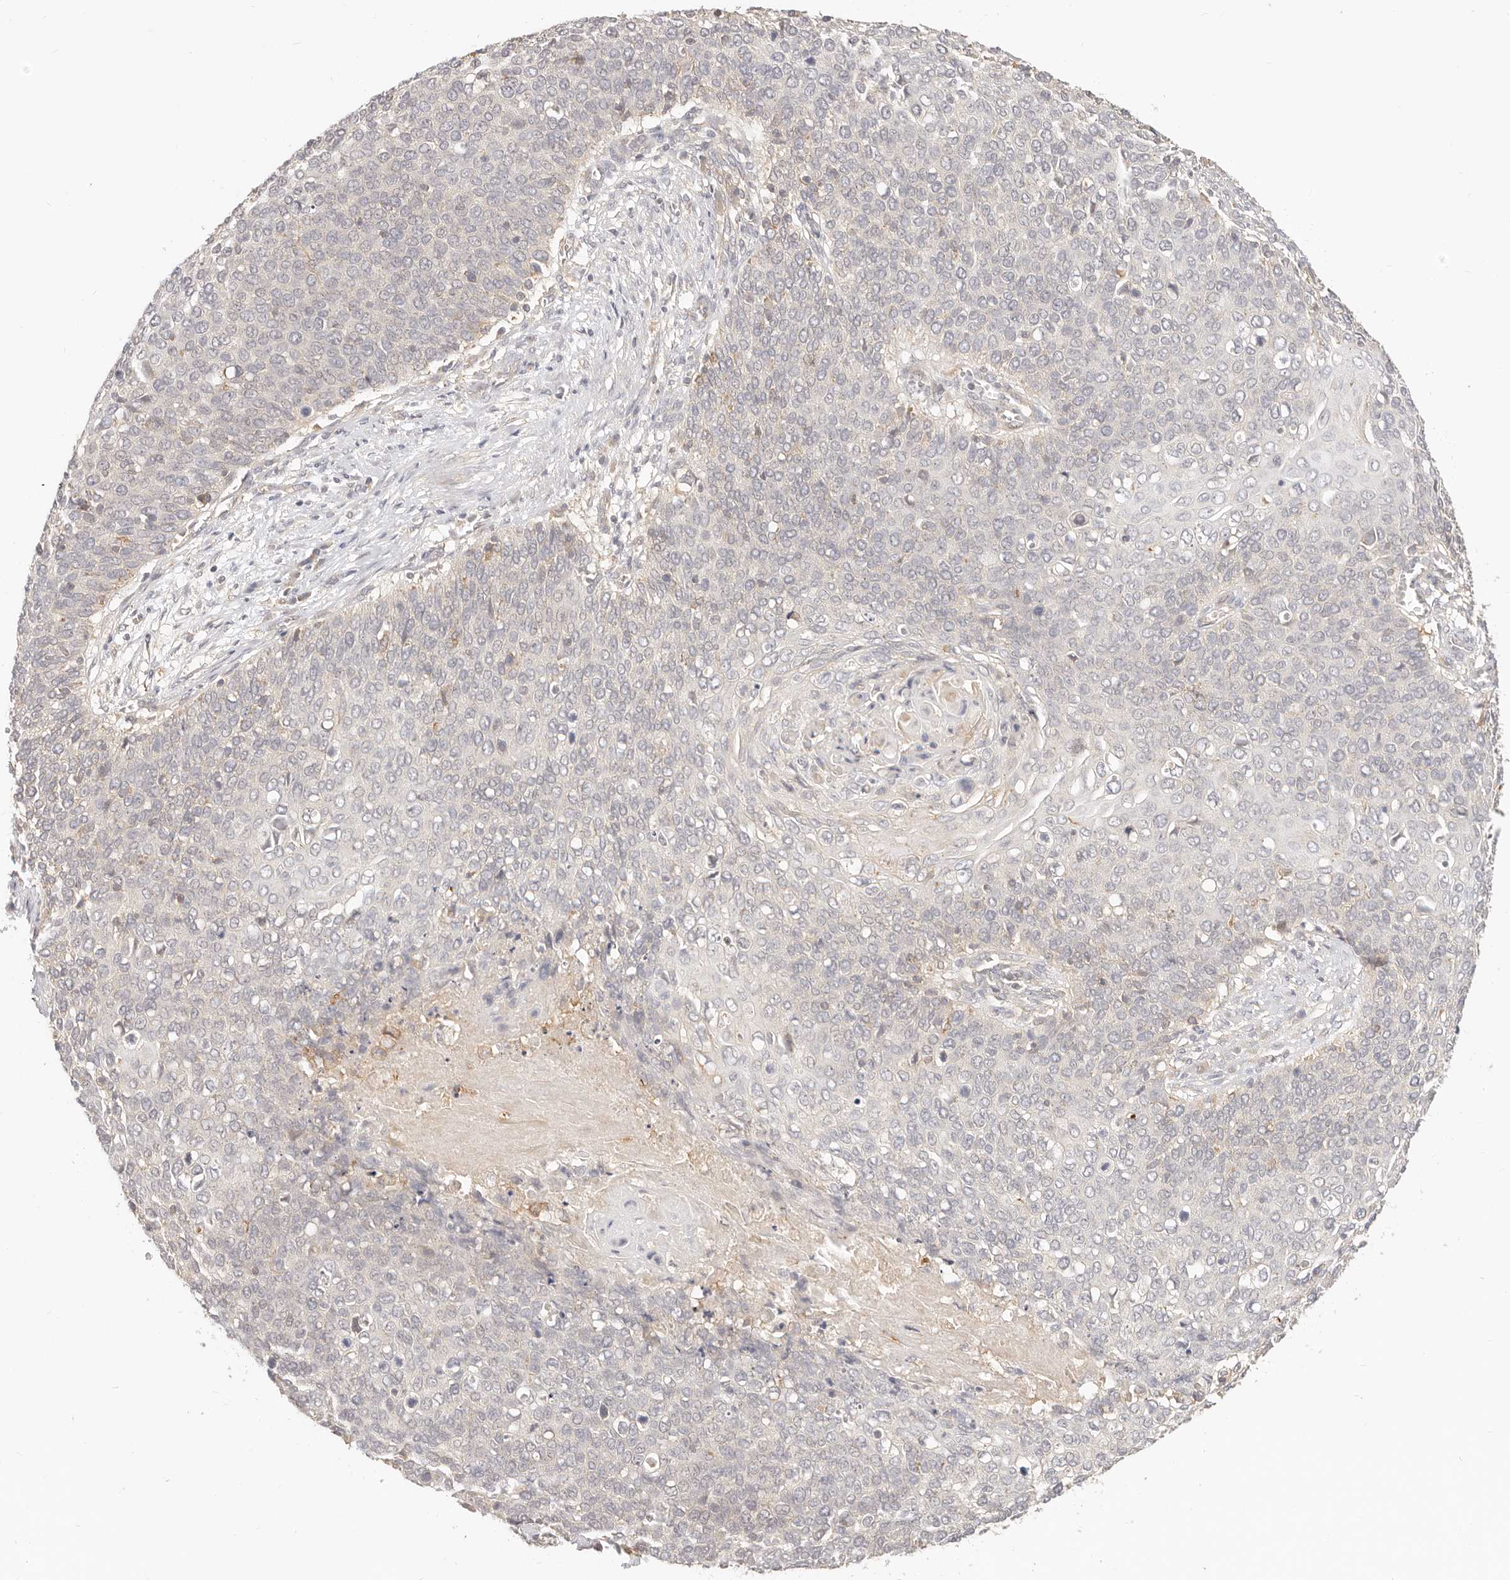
{"staining": {"intensity": "negative", "quantity": "none", "location": "none"}, "tissue": "cervical cancer", "cell_type": "Tumor cells", "image_type": "cancer", "snomed": [{"axis": "morphology", "description": "Squamous cell carcinoma, NOS"}, {"axis": "topography", "description": "Cervix"}], "caption": "The immunohistochemistry (IHC) image has no significant staining in tumor cells of cervical squamous cell carcinoma tissue.", "gene": "DTNBP1", "patient": {"sex": "female", "age": 39}}